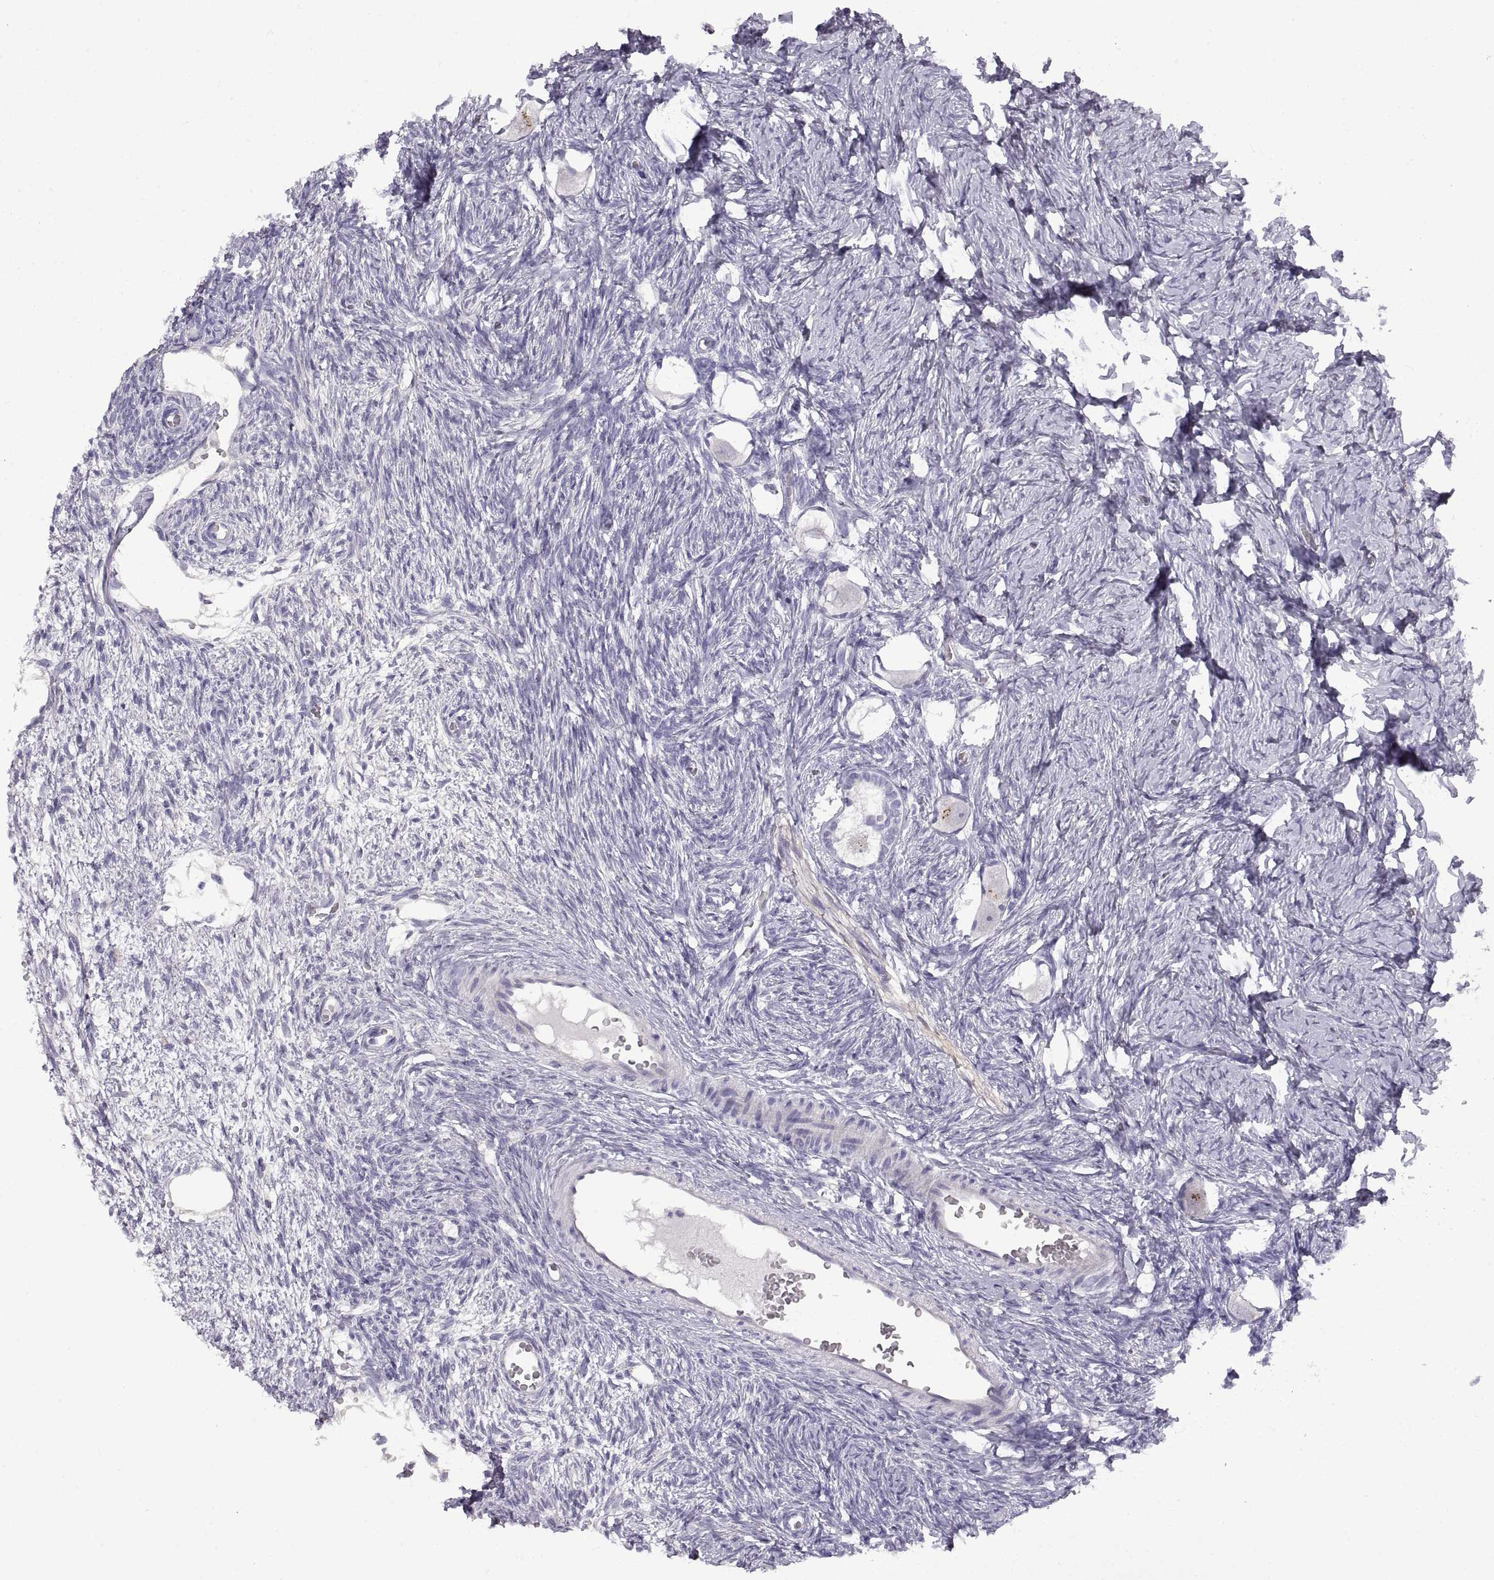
{"staining": {"intensity": "negative", "quantity": "none", "location": "none"}, "tissue": "ovary", "cell_type": "Follicle cells", "image_type": "normal", "snomed": [{"axis": "morphology", "description": "Normal tissue, NOS"}, {"axis": "topography", "description": "Ovary"}], "caption": "Follicle cells show no significant positivity in benign ovary. Nuclei are stained in blue.", "gene": "CRYBB3", "patient": {"sex": "female", "age": 27}}